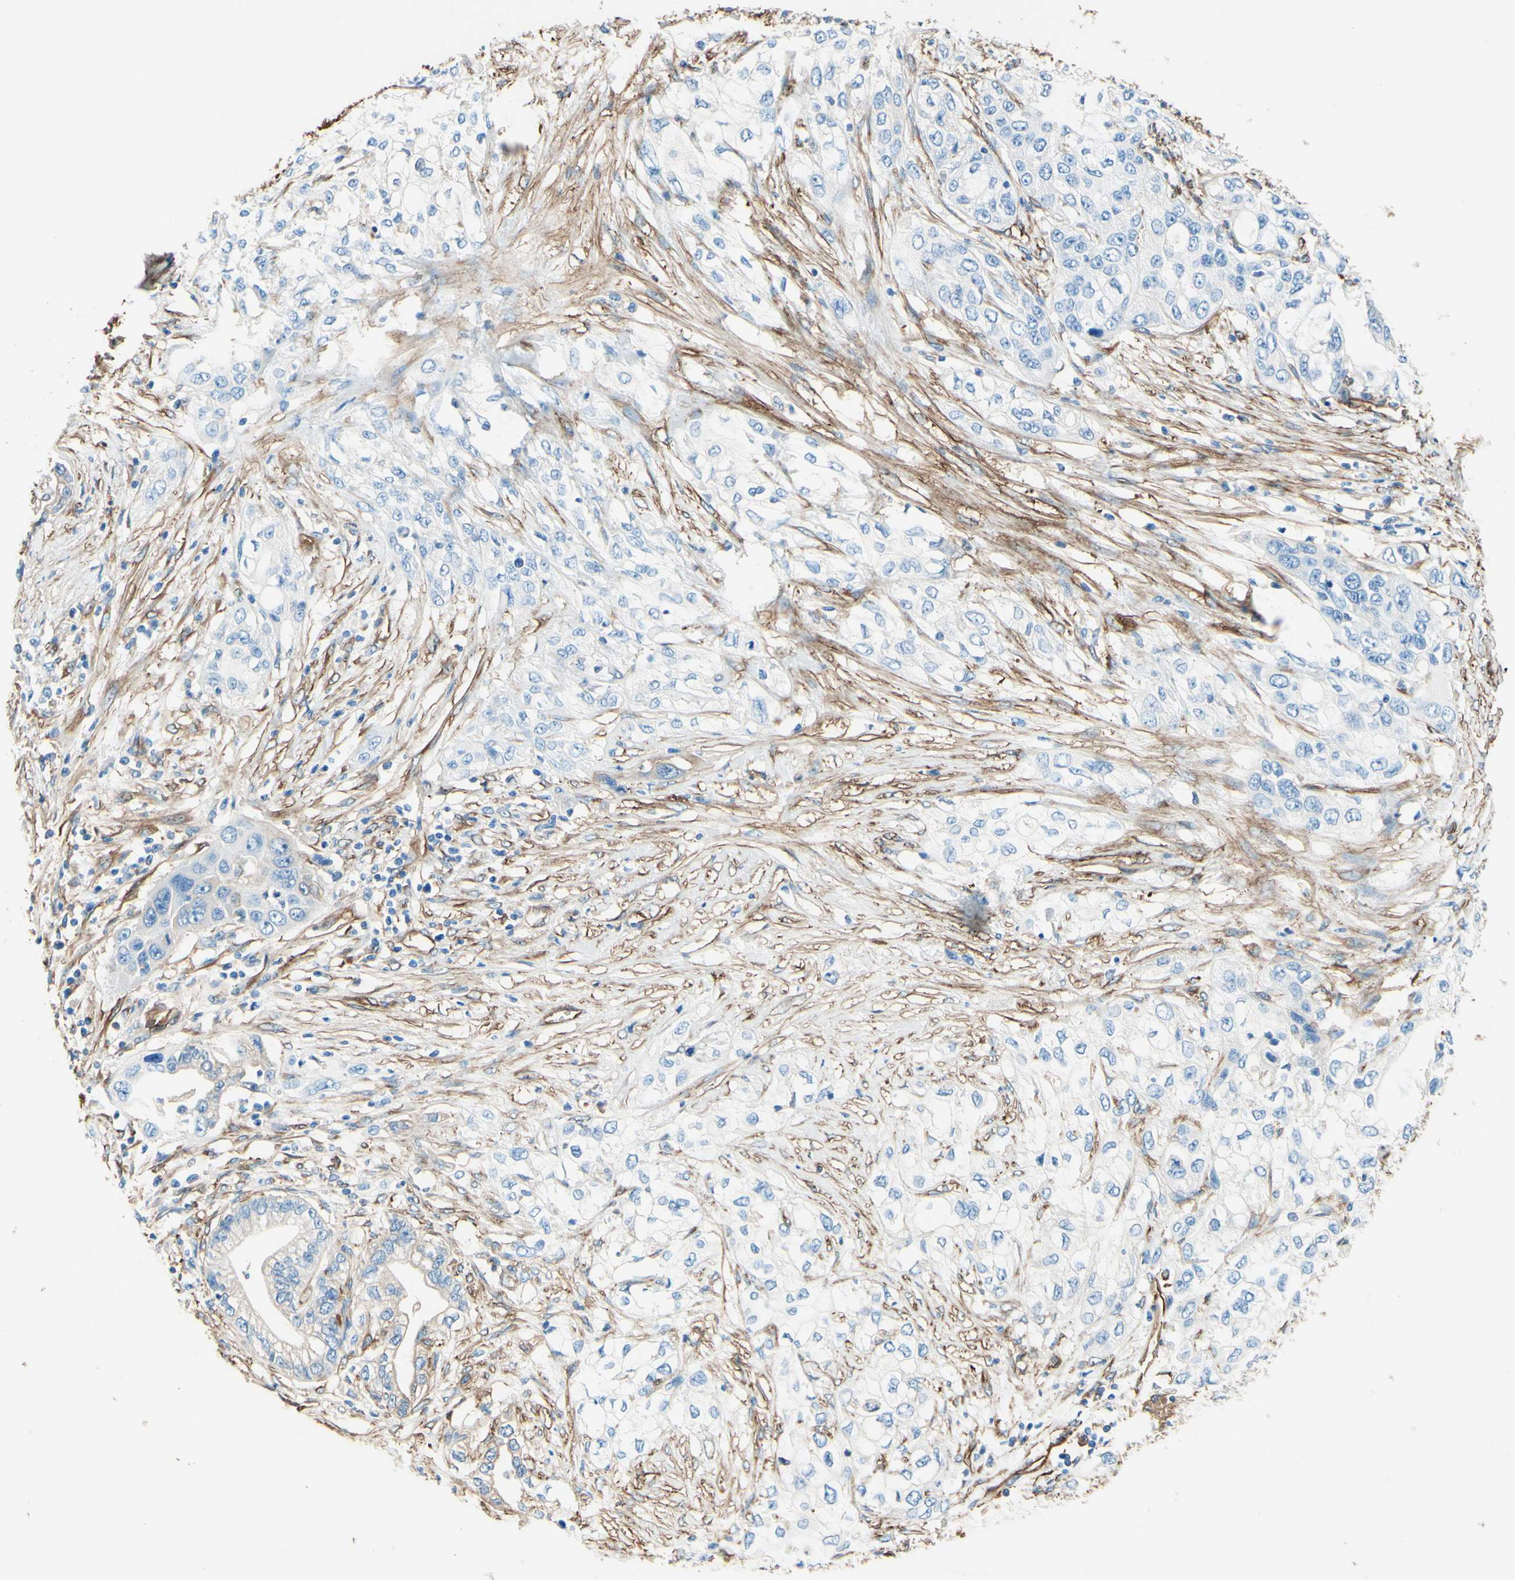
{"staining": {"intensity": "negative", "quantity": "none", "location": "none"}, "tissue": "pancreatic cancer", "cell_type": "Tumor cells", "image_type": "cancer", "snomed": [{"axis": "morphology", "description": "Adenocarcinoma, NOS"}, {"axis": "topography", "description": "Pancreas"}], "caption": "IHC image of human pancreatic cancer stained for a protein (brown), which displays no positivity in tumor cells.", "gene": "DPYSL3", "patient": {"sex": "female", "age": 70}}